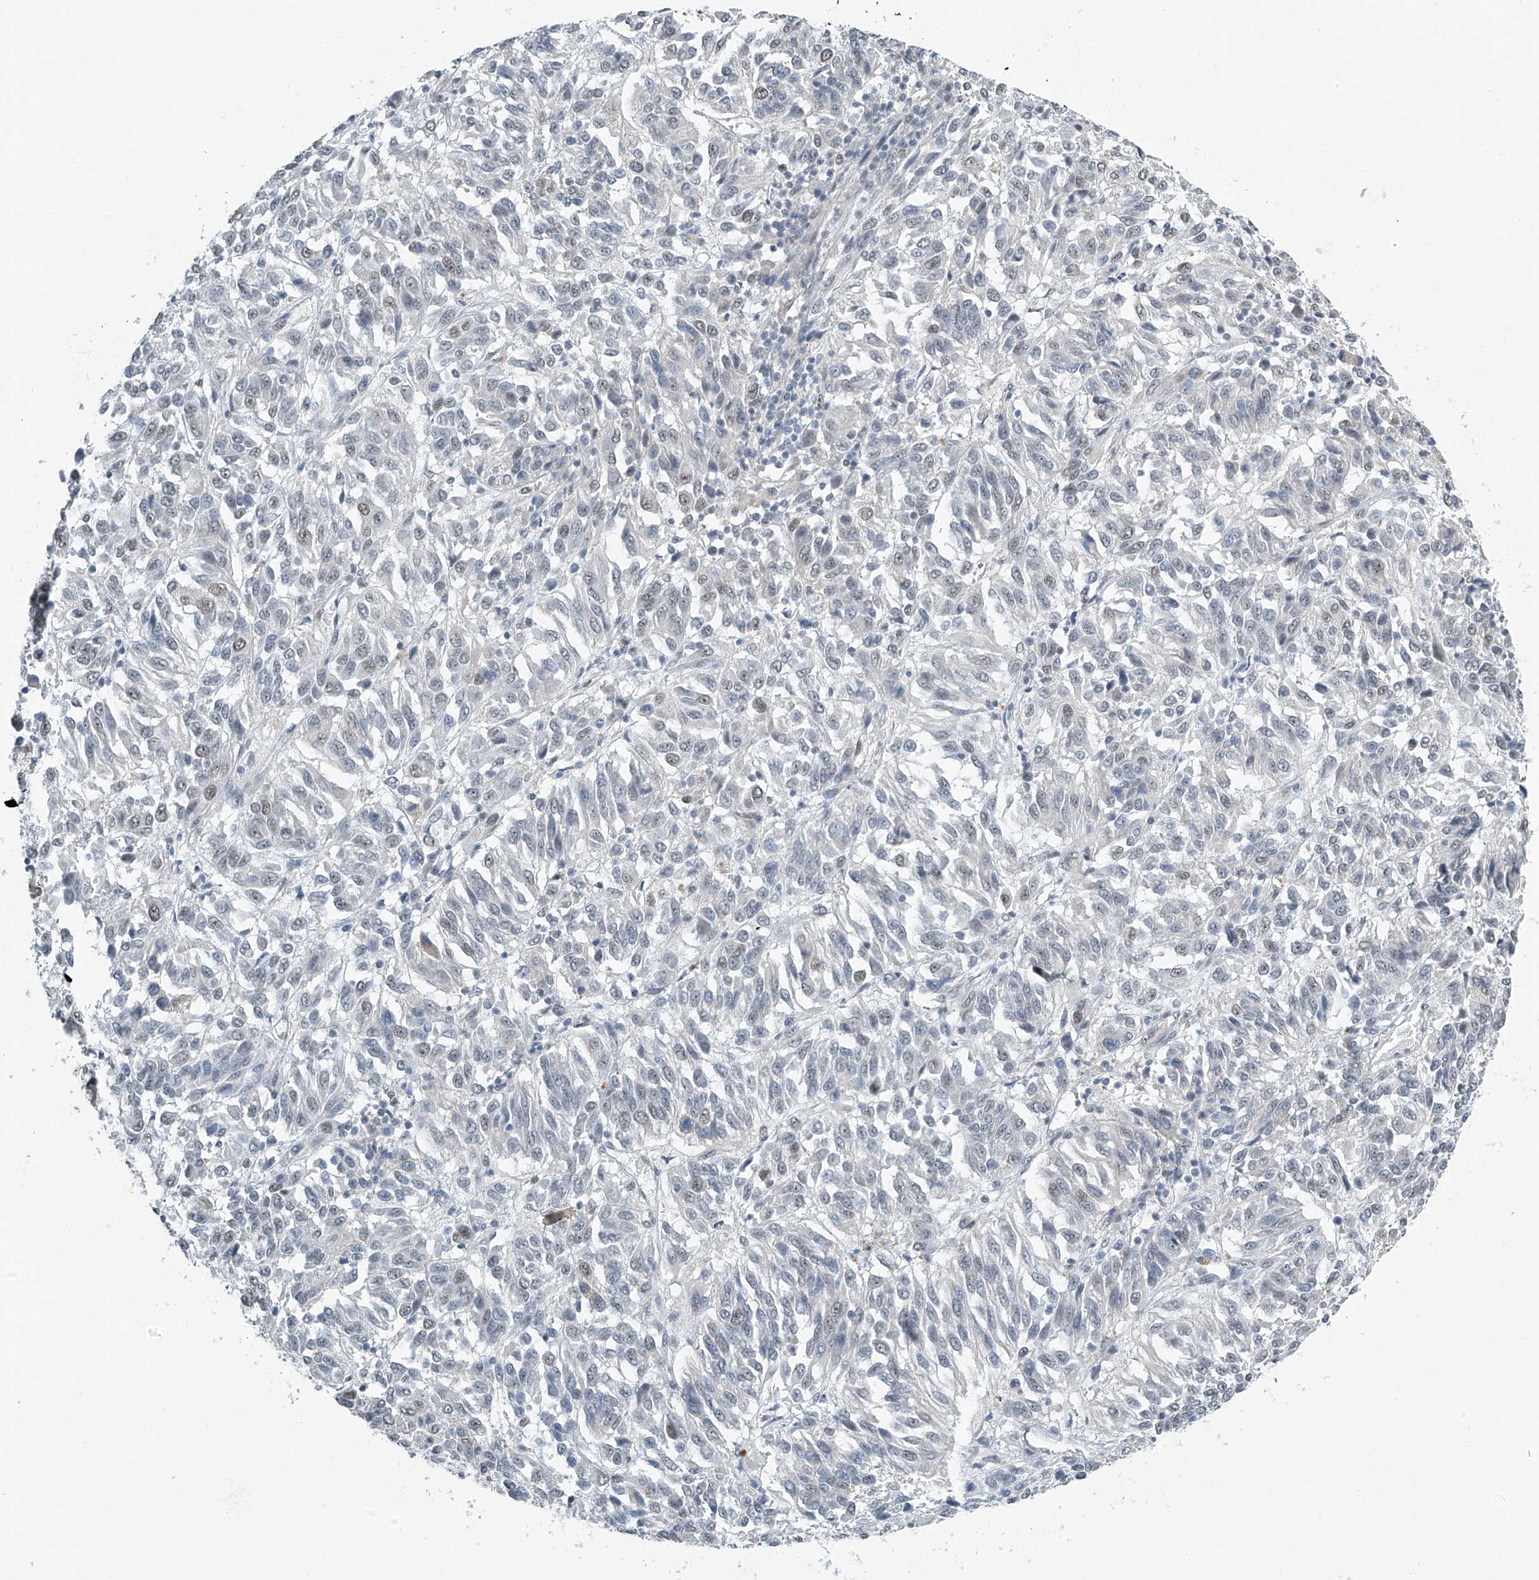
{"staining": {"intensity": "negative", "quantity": "none", "location": "none"}, "tissue": "melanoma", "cell_type": "Tumor cells", "image_type": "cancer", "snomed": [{"axis": "morphology", "description": "Malignant melanoma, Metastatic site"}, {"axis": "topography", "description": "Lung"}], "caption": "Image shows no significant protein staining in tumor cells of malignant melanoma (metastatic site).", "gene": "TAF8", "patient": {"sex": "male", "age": 64}}